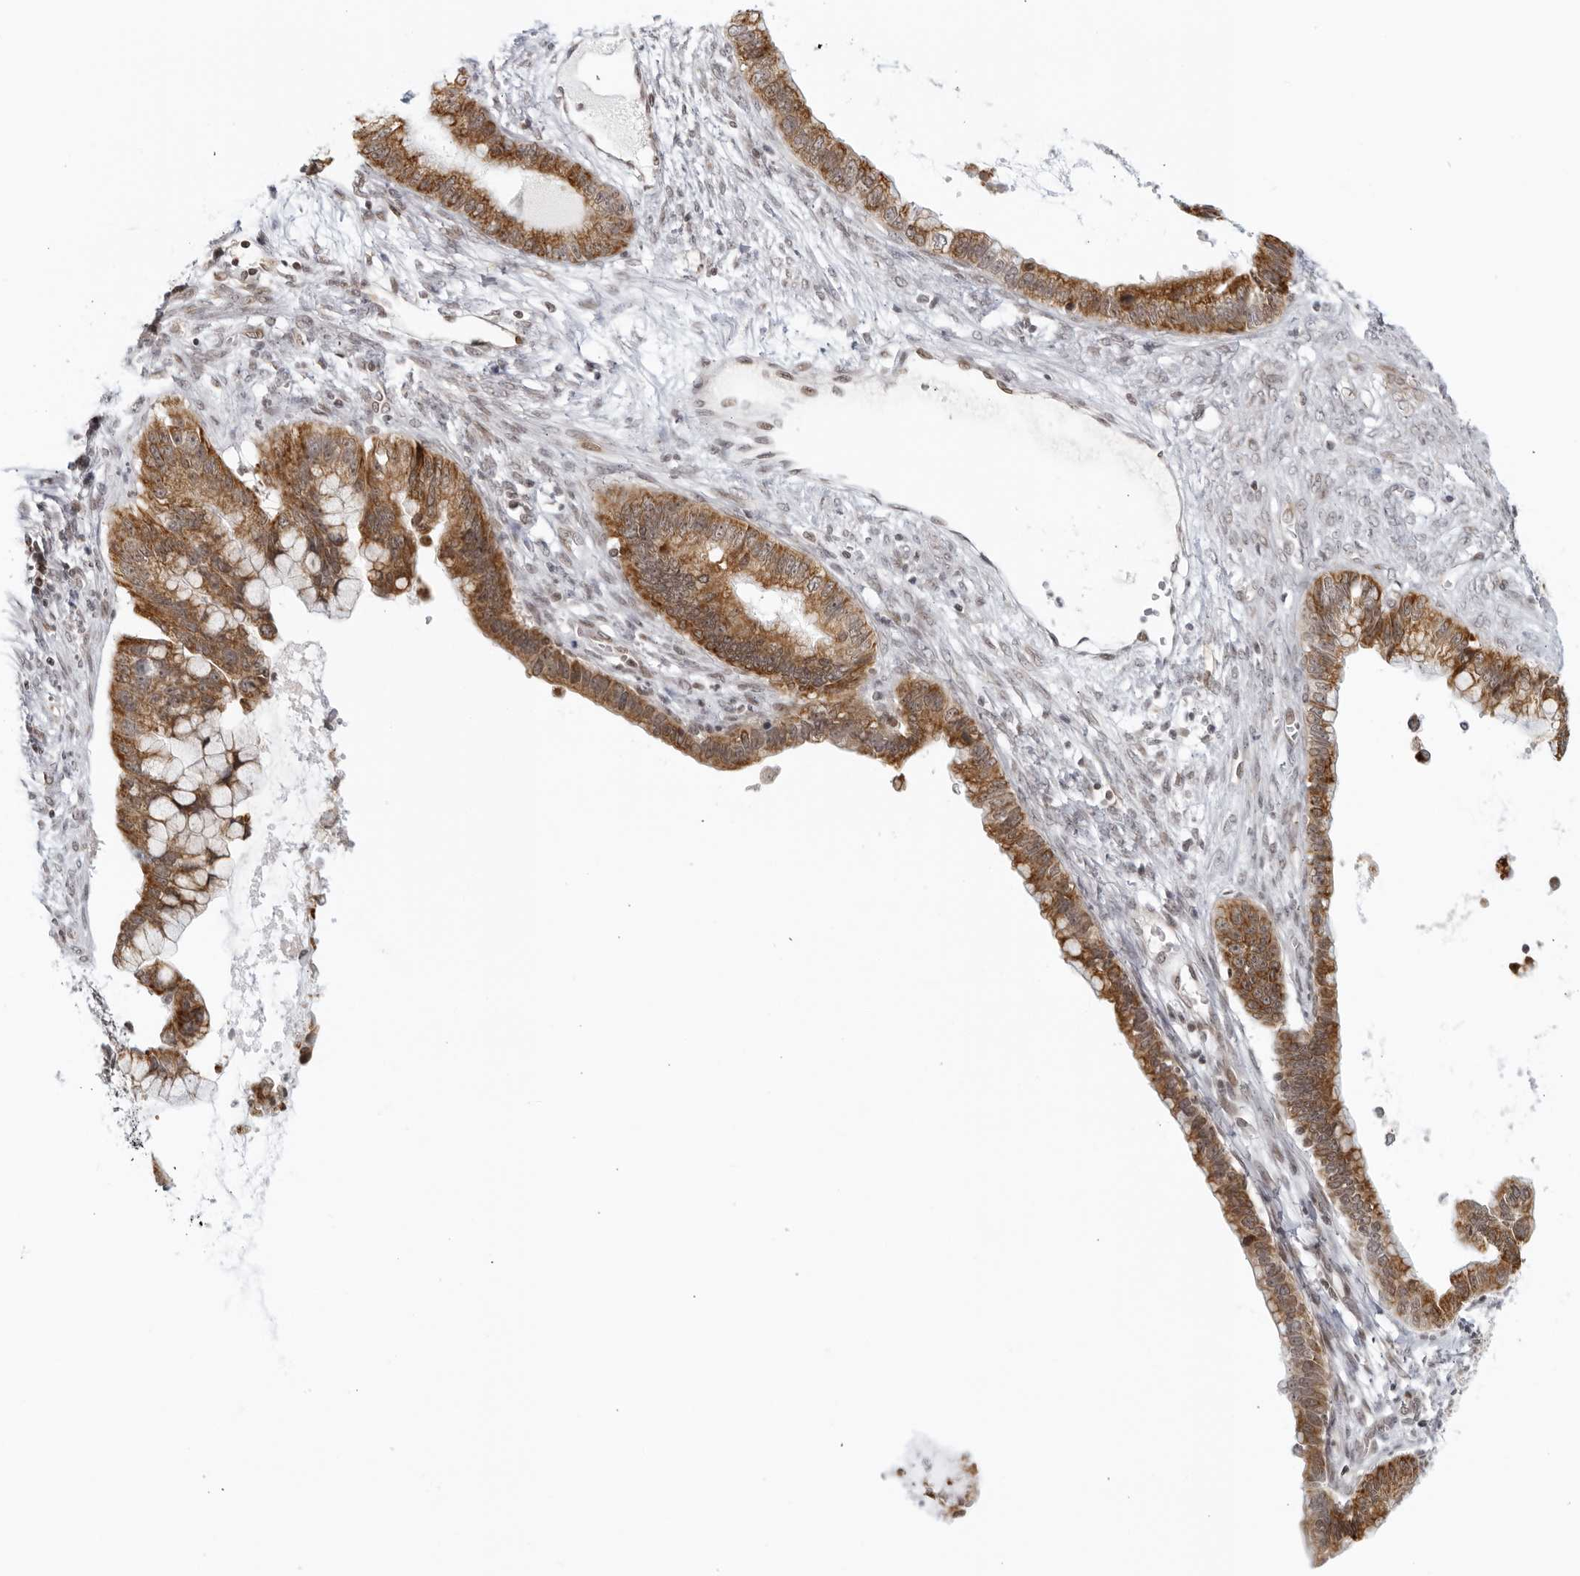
{"staining": {"intensity": "moderate", "quantity": ">75%", "location": "cytoplasmic/membranous"}, "tissue": "cervical cancer", "cell_type": "Tumor cells", "image_type": "cancer", "snomed": [{"axis": "morphology", "description": "Adenocarcinoma, NOS"}, {"axis": "topography", "description": "Cervix"}], "caption": "Immunohistochemical staining of cervical adenocarcinoma displays medium levels of moderate cytoplasmic/membranous protein expression in about >75% of tumor cells.", "gene": "RAB11FIP3", "patient": {"sex": "female", "age": 44}}